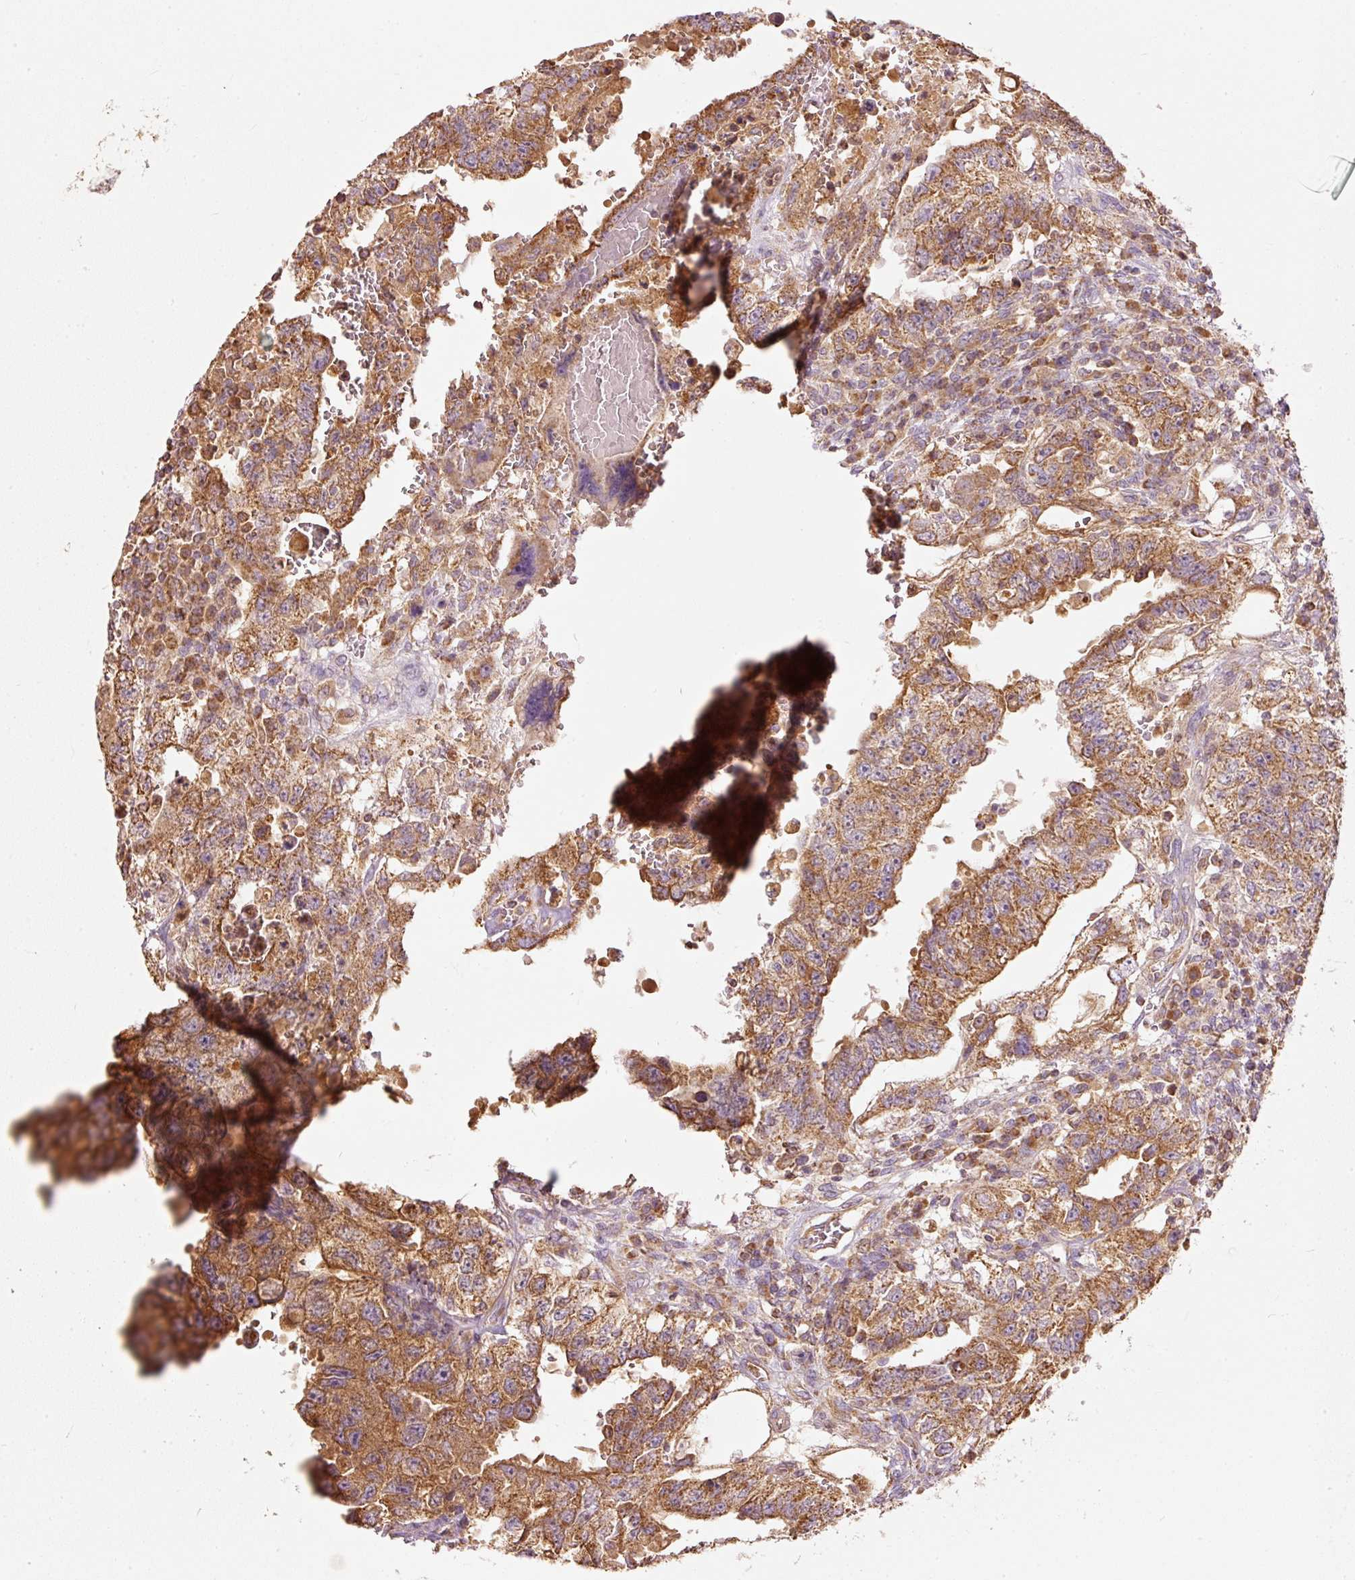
{"staining": {"intensity": "moderate", "quantity": ">75%", "location": "cytoplasmic/membranous"}, "tissue": "testis cancer", "cell_type": "Tumor cells", "image_type": "cancer", "snomed": [{"axis": "morphology", "description": "Carcinoma, Embryonal, NOS"}, {"axis": "topography", "description": "Testis"}], "caption": "There is medium levels of moderate cytoplasmic/membranous staining in tumor cells of testis cancer (embryonal carcinoma), as demonstrated by immunohistochemical staining (brown color).", "gene": "PSENEN", "patient": {"sex": "male", "age": 26}}